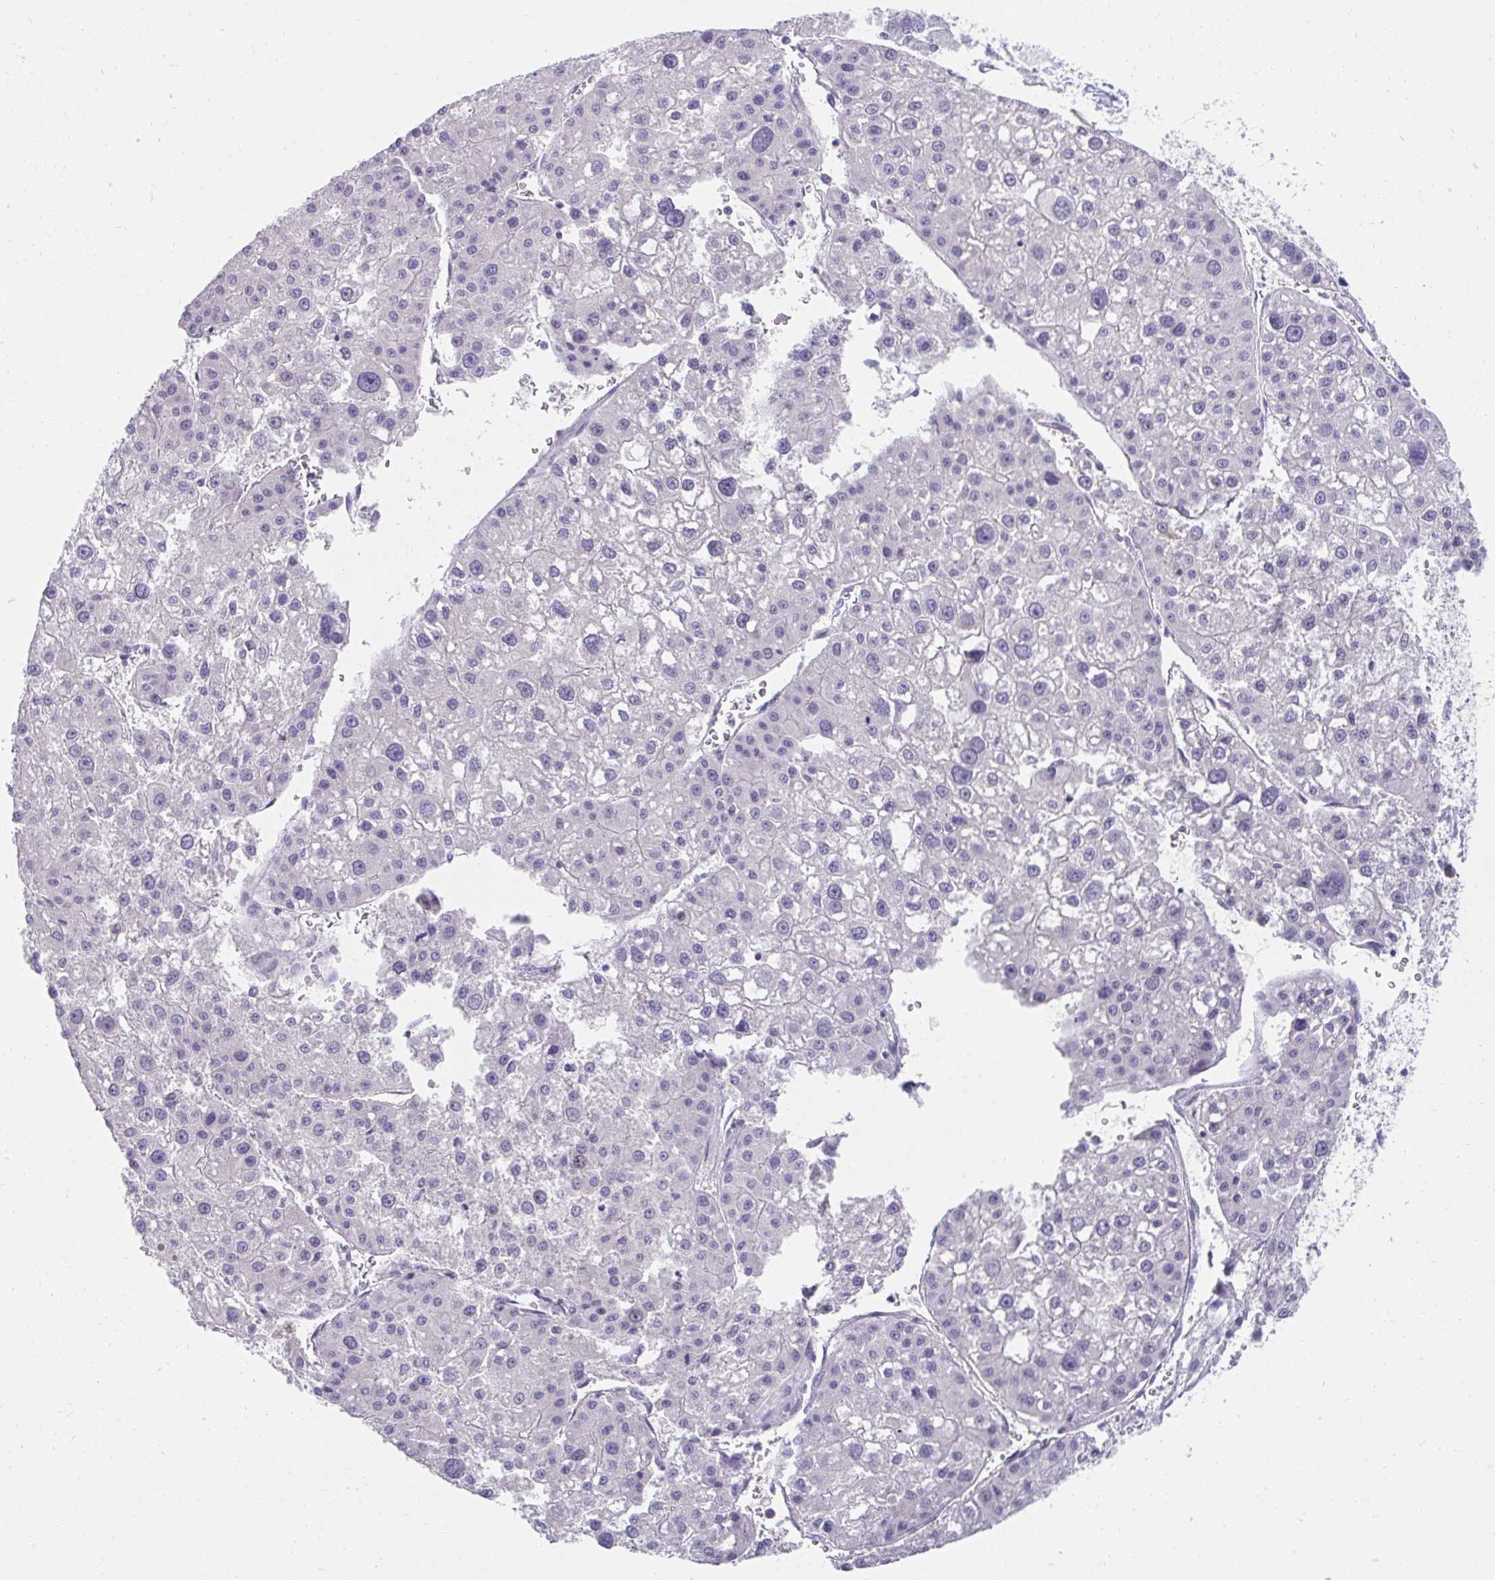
{"staining": {"intensity": "negative", "quantity": "none", "location": "none"}, "tissue": "liver cancer", "cell_type": "Tumor cells", "image_type": "cancer", "snomed": [{"axis": "morphology", "description": "Carcinoma, Hepatocellular, NOS"}, {"axis": "topography", "description": "Liver"}], "caption": "An IHC photomicrograph of liver hepatocellular carcinoma is shown. There is no staining in tumor cells of liver hepatocellular carcinoma.", "gene": "SLAMF7", "patient": {"sex": "male", "age": 73}}